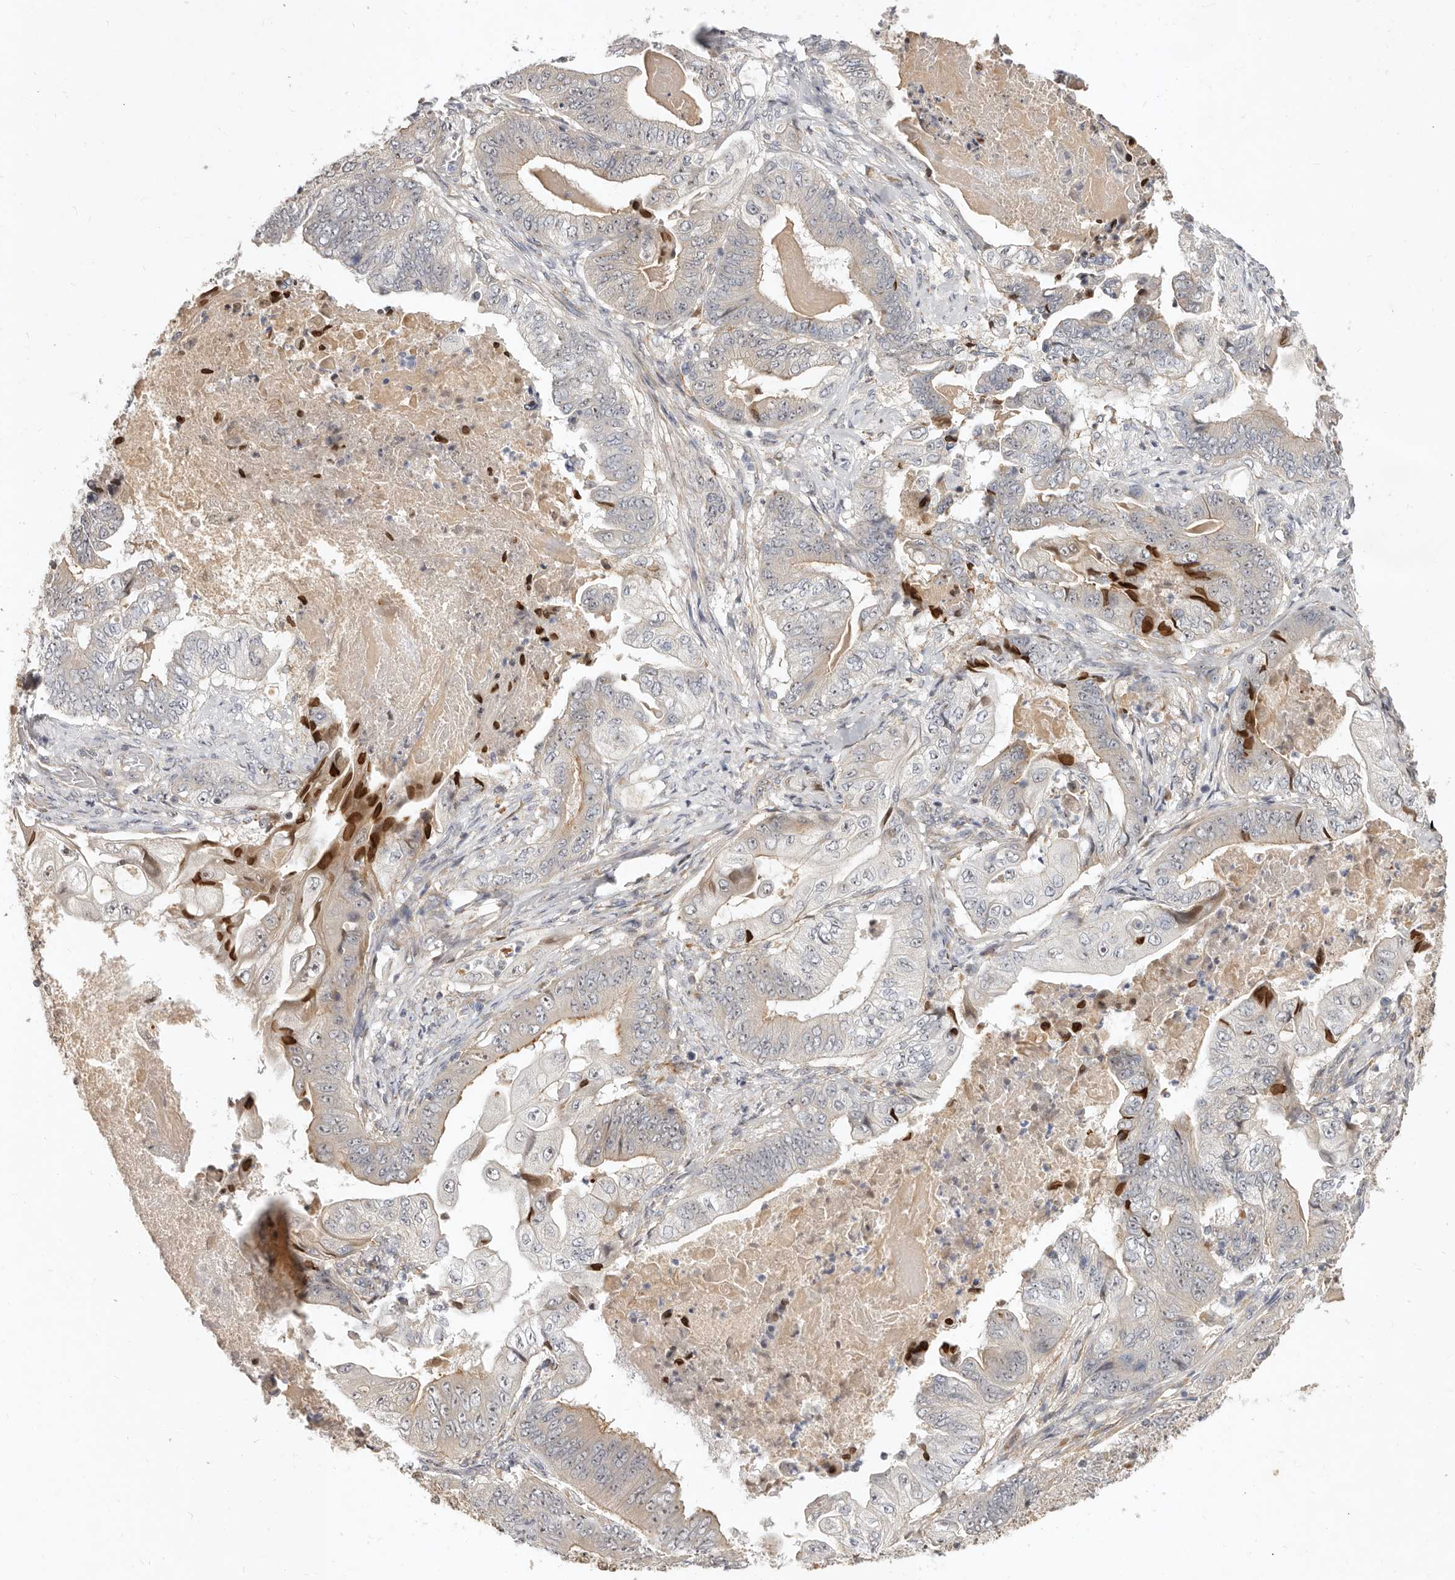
{"staining": {"intensity": "weak", "quantity": "25%-75%", "location": "cytoplasmic/membranous"}, "tissue": "stomach cancer", "cell_type": "Tumor cells", "image_type": "cancer", "snomed": [{"axis": "morphology", "description": "Adenocarcinoma, NOS"}, {"axis": "topography", "description": "Stomach"}], "caption": "Immunohistochemical staining of human adenocarcinoma (stomach) demonstrates low levels of weak cytoplasmic/membranous positivity in approximately 25%-75% of tumor cells. The protein is stained brown, and the nuclei are stained in blue (DAB IHC with brightfield microscopy, high magnification).", "gene": "MICALL2", "patient": {"sex": "female", "age": 73}}